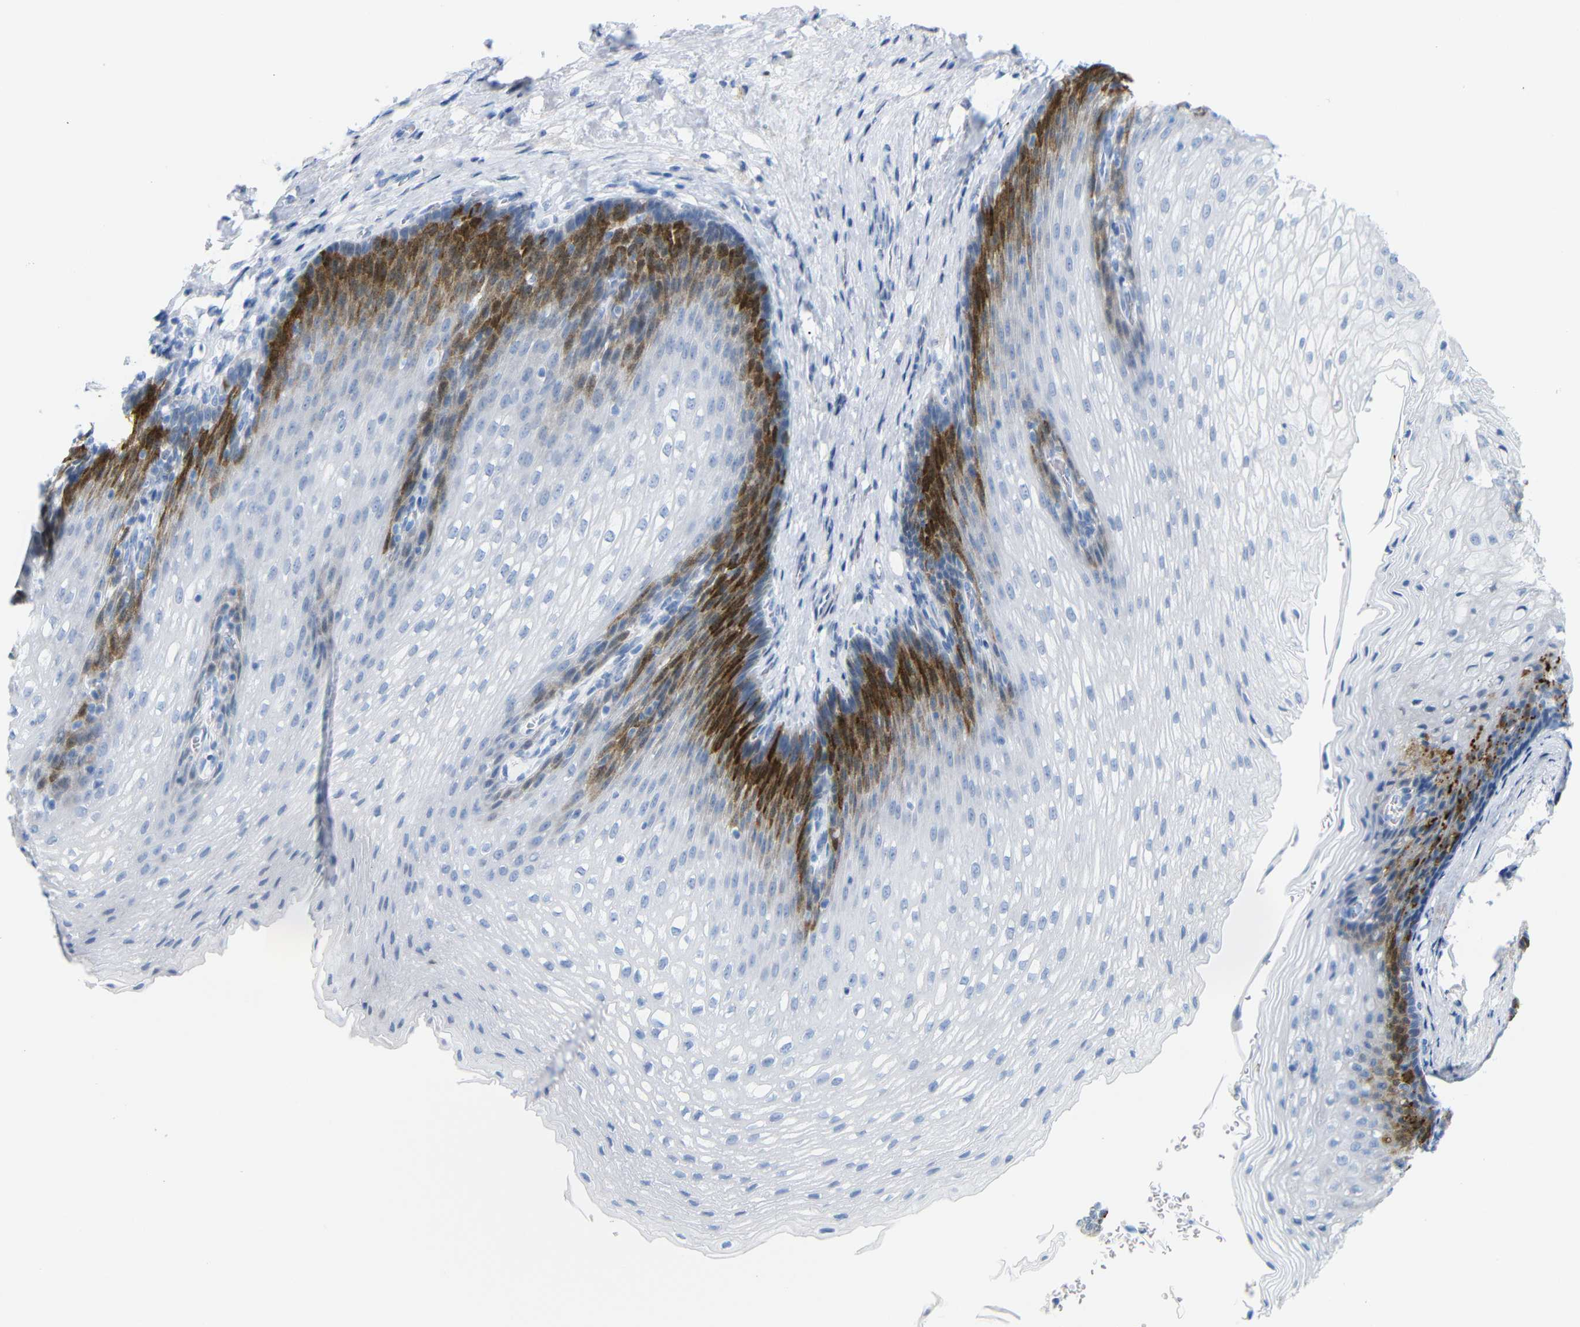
{"staining": {"intensity": "strong", "quantity": "<25%", "location": "cytoplasmic/membranous,nuclear"}, "tissue": "esophagus", "cell_type": "Squamous epithelial cells", "image_type": "normal", "snomed": [{"axis": "morphology", "description": "Normal tissue, NOS"}, {"axis": "topography", "description": "Esophagus"}], "caption": "Immunohistochemical staining of normal esophagus displays strong cytoplasmic/membranous,nuclear protein staining in approximately <25% of squamous epithelial cells.", "gene": "MT1A", "patient": {"sex": "male", "age": 48}}